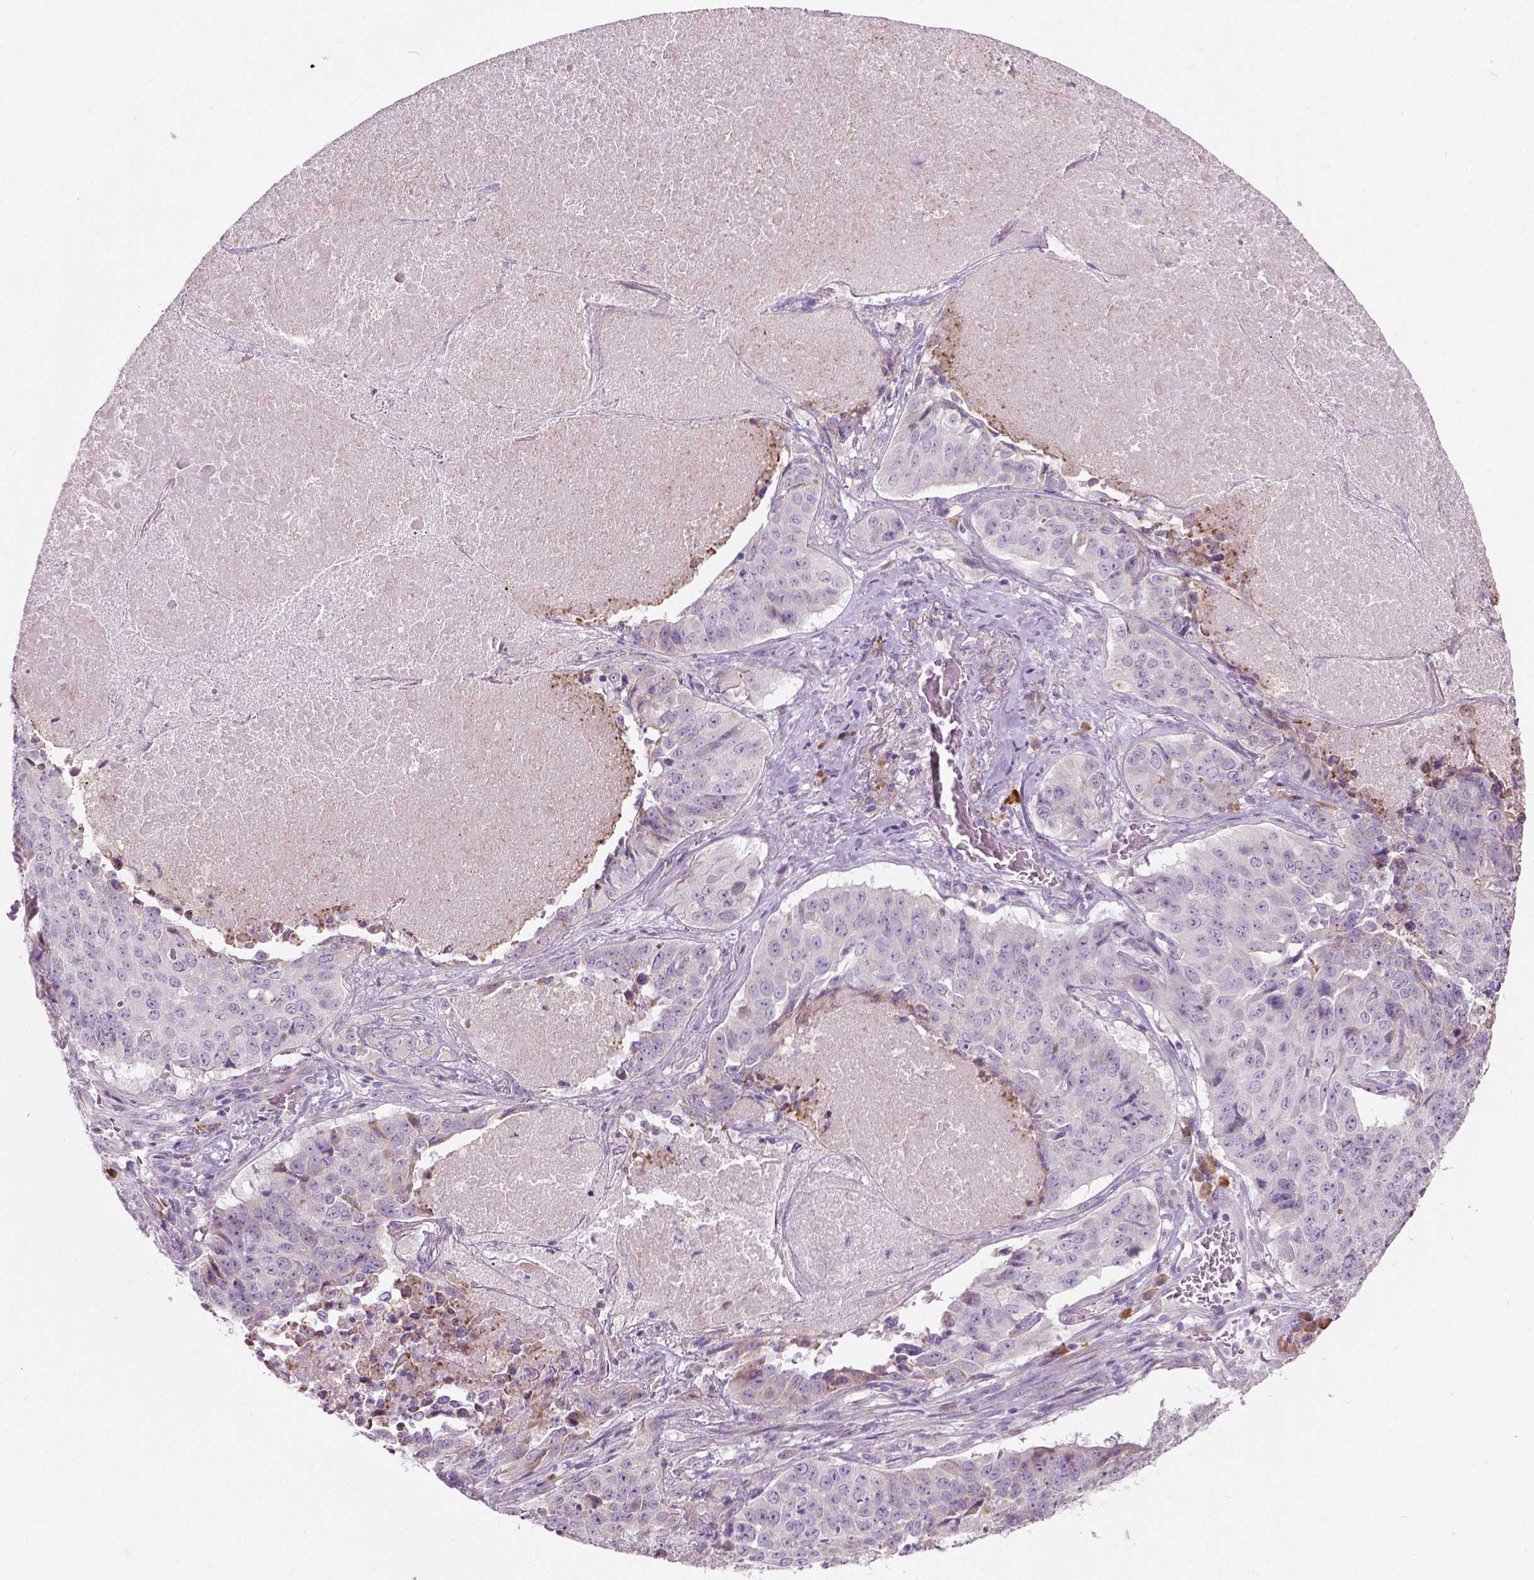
{"staining": {"intensity": "negative", "quantity": "none", "location": "none"}, "tissue": "lung cancer", "cell_type": "Tumor cells", "image_type": "cancer", "snomed": [{"axis": "morphology", "description": "Normal tissue, NOS"}, {"axis": "morphology", "description": "Squamous cell carcinoma, NOS"}, {"axis": "topography", "description": "Bronchus"}, {"axis": "topography", "description": "Lung"}], "caption": "Lung cancer (squamous cell carcinoma) was stained to show a protein in brown. There is no significant staining in tumor cells. The staining is performed using DAB (3,3'-diaminobenzidine) brown chromogen with nuclei counter-stained in using hematoxylin.", "gene": "TRIM72", "patient": {"sex": "male", "age": 64}}